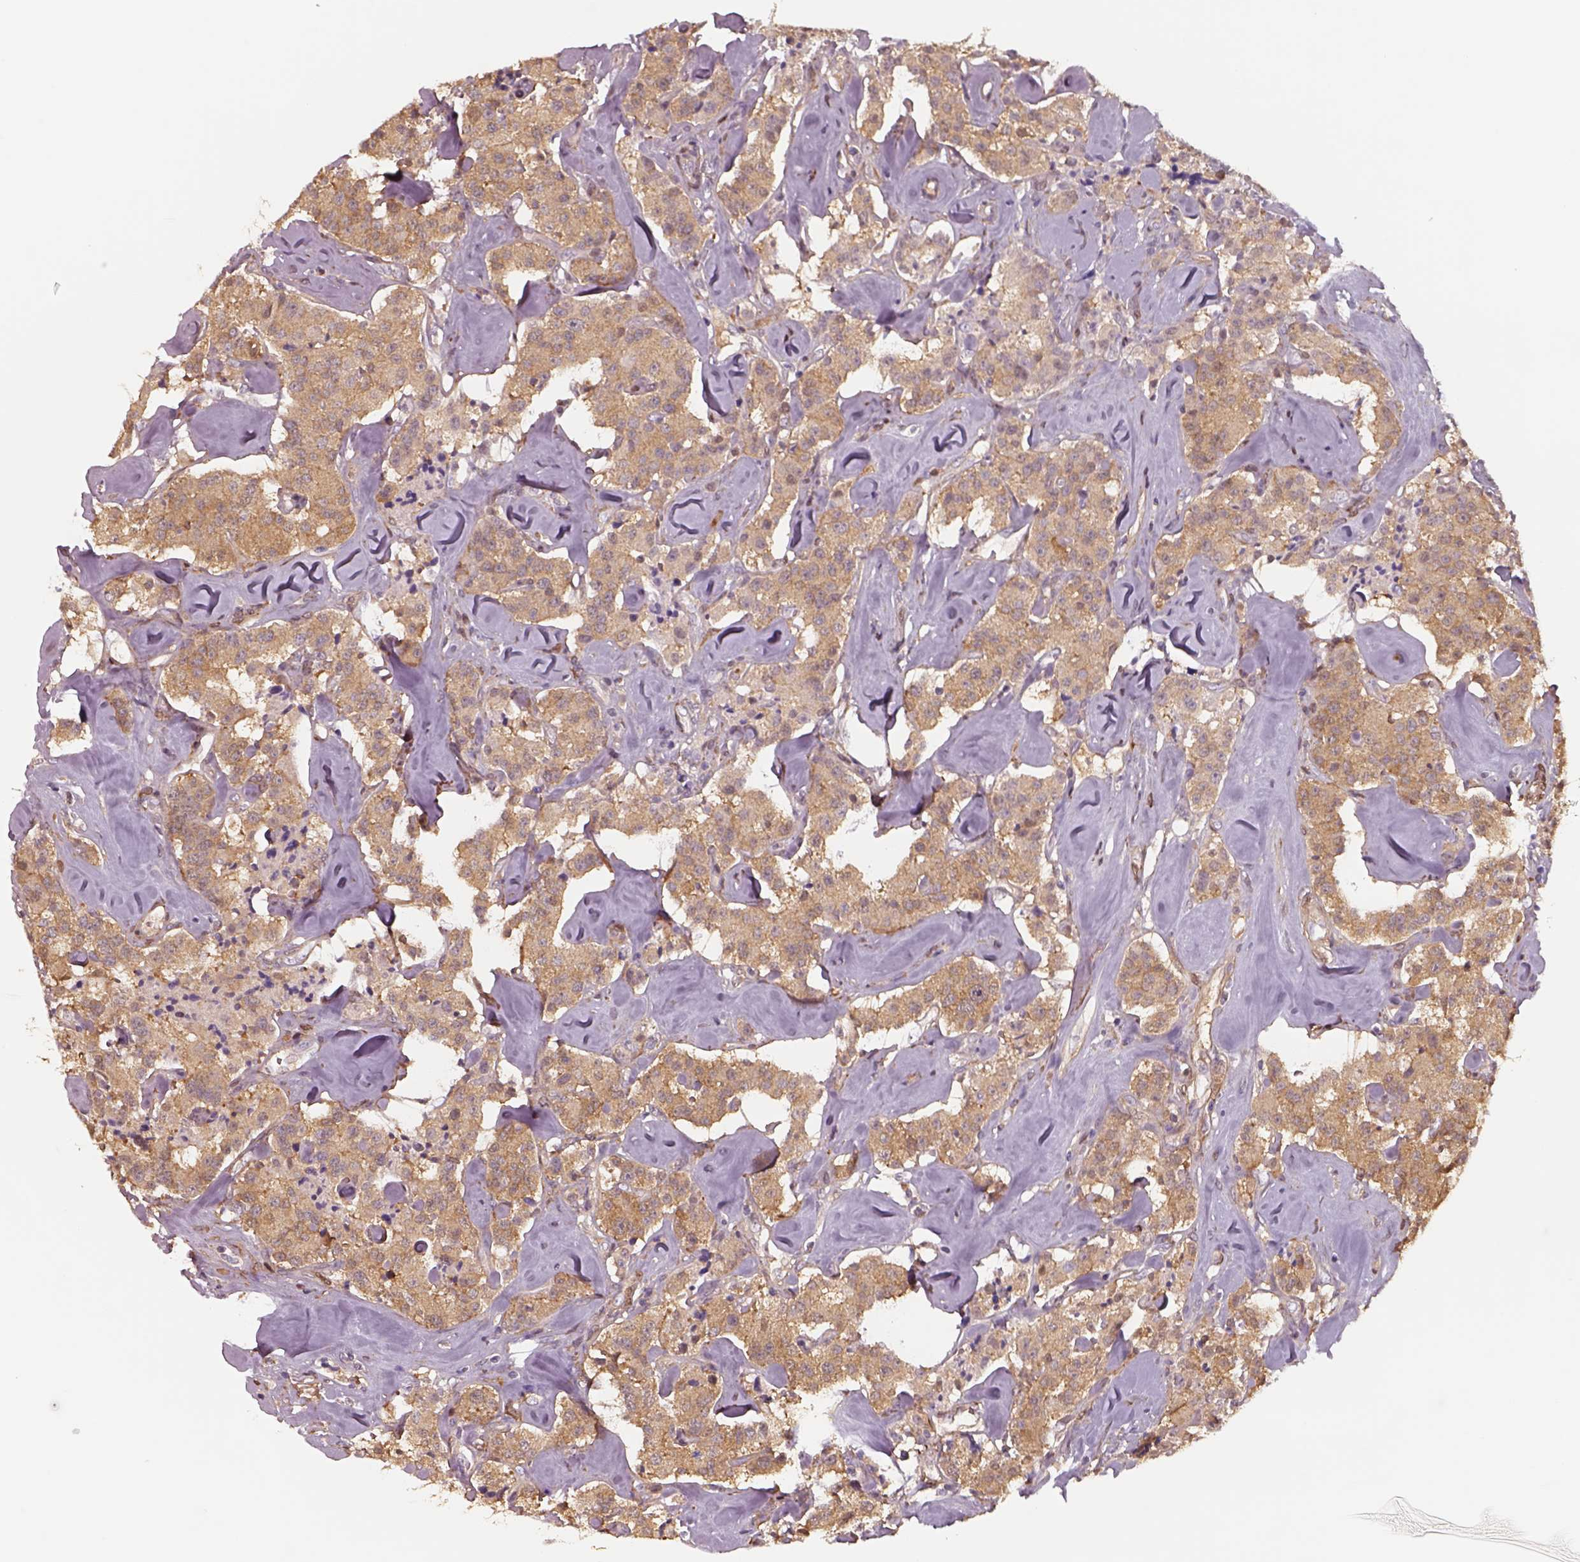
{"staining": {"intensity": "weak", "quantity": ">75%", "location": "cytoplasmic/membranous"}, "tissue": "carcinoid", "cell_type": "Tumor cells", "image_type": "cancer", "snomed": [{"axis": "morphology", "description": "Carcinoid, malignant, NOS"}, {"axis": "topography", "description": "Pancreas"}], "caption": "Immunohistochemical staining of carcinoid (malignant) exhibits weak cytoplasmic/membranous protein staining in about >75% of tumor cells.", "gene": "ISYNA1", "patient": {"sex": "male", "age": 41}}